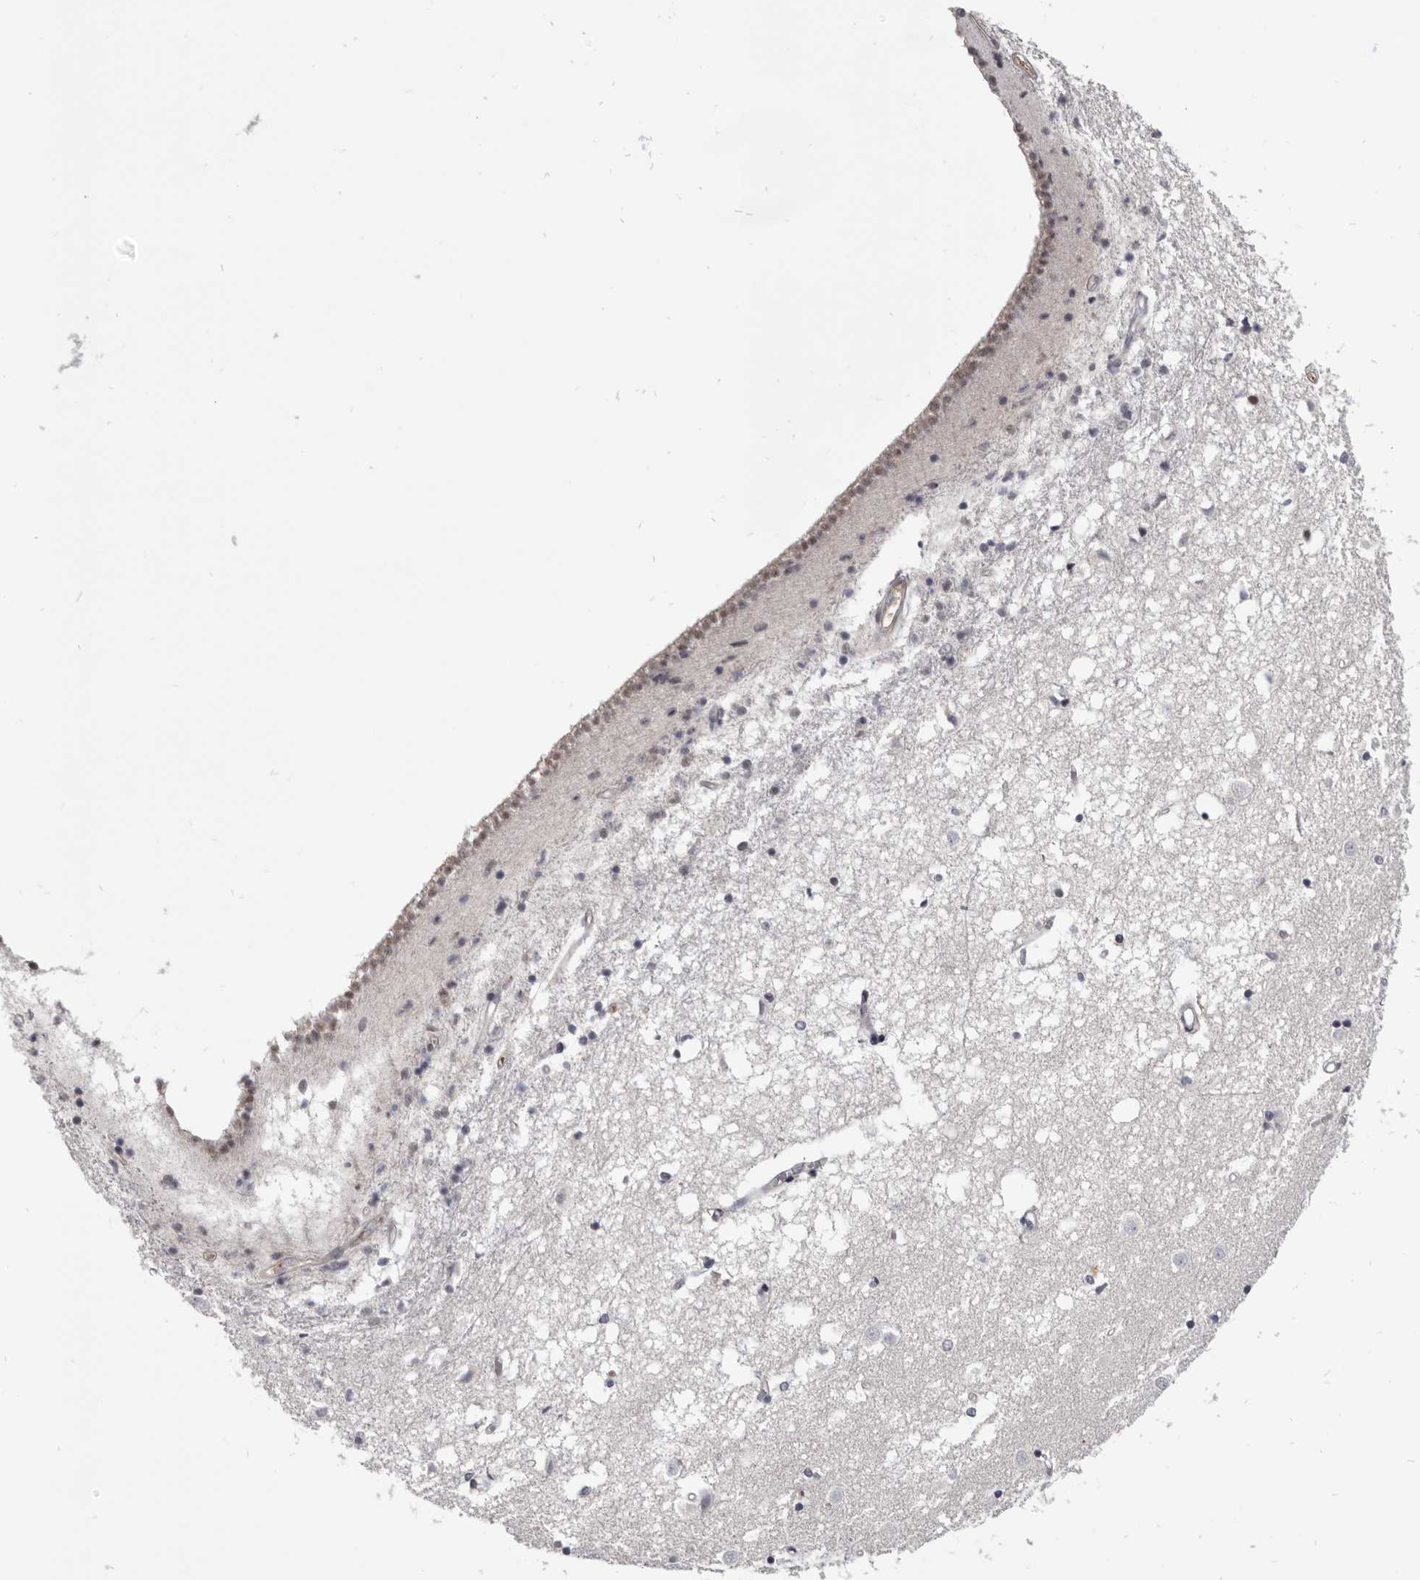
{"staining": {"intensity": "weak", "quantity": "<25%", "location": "cytoplasmic/membranous,nuclear"}, "tissue": "caudate", "cell_type": "Glial cells", "image_type": "normal", "snomed": [{"axis": "morphology", "description": "Normal tissue, NOS"}, {"axis": "topography", "description": "Lateral ventricle wall"}], "caption": "Immunohistochemistry (IHC) of unremarkable human caudate displays no positivity in glial cells. (DAB immunohistochemistry, high magnification).", "gene": "CGN", "patient": {"sex": "male", "age": 45}}